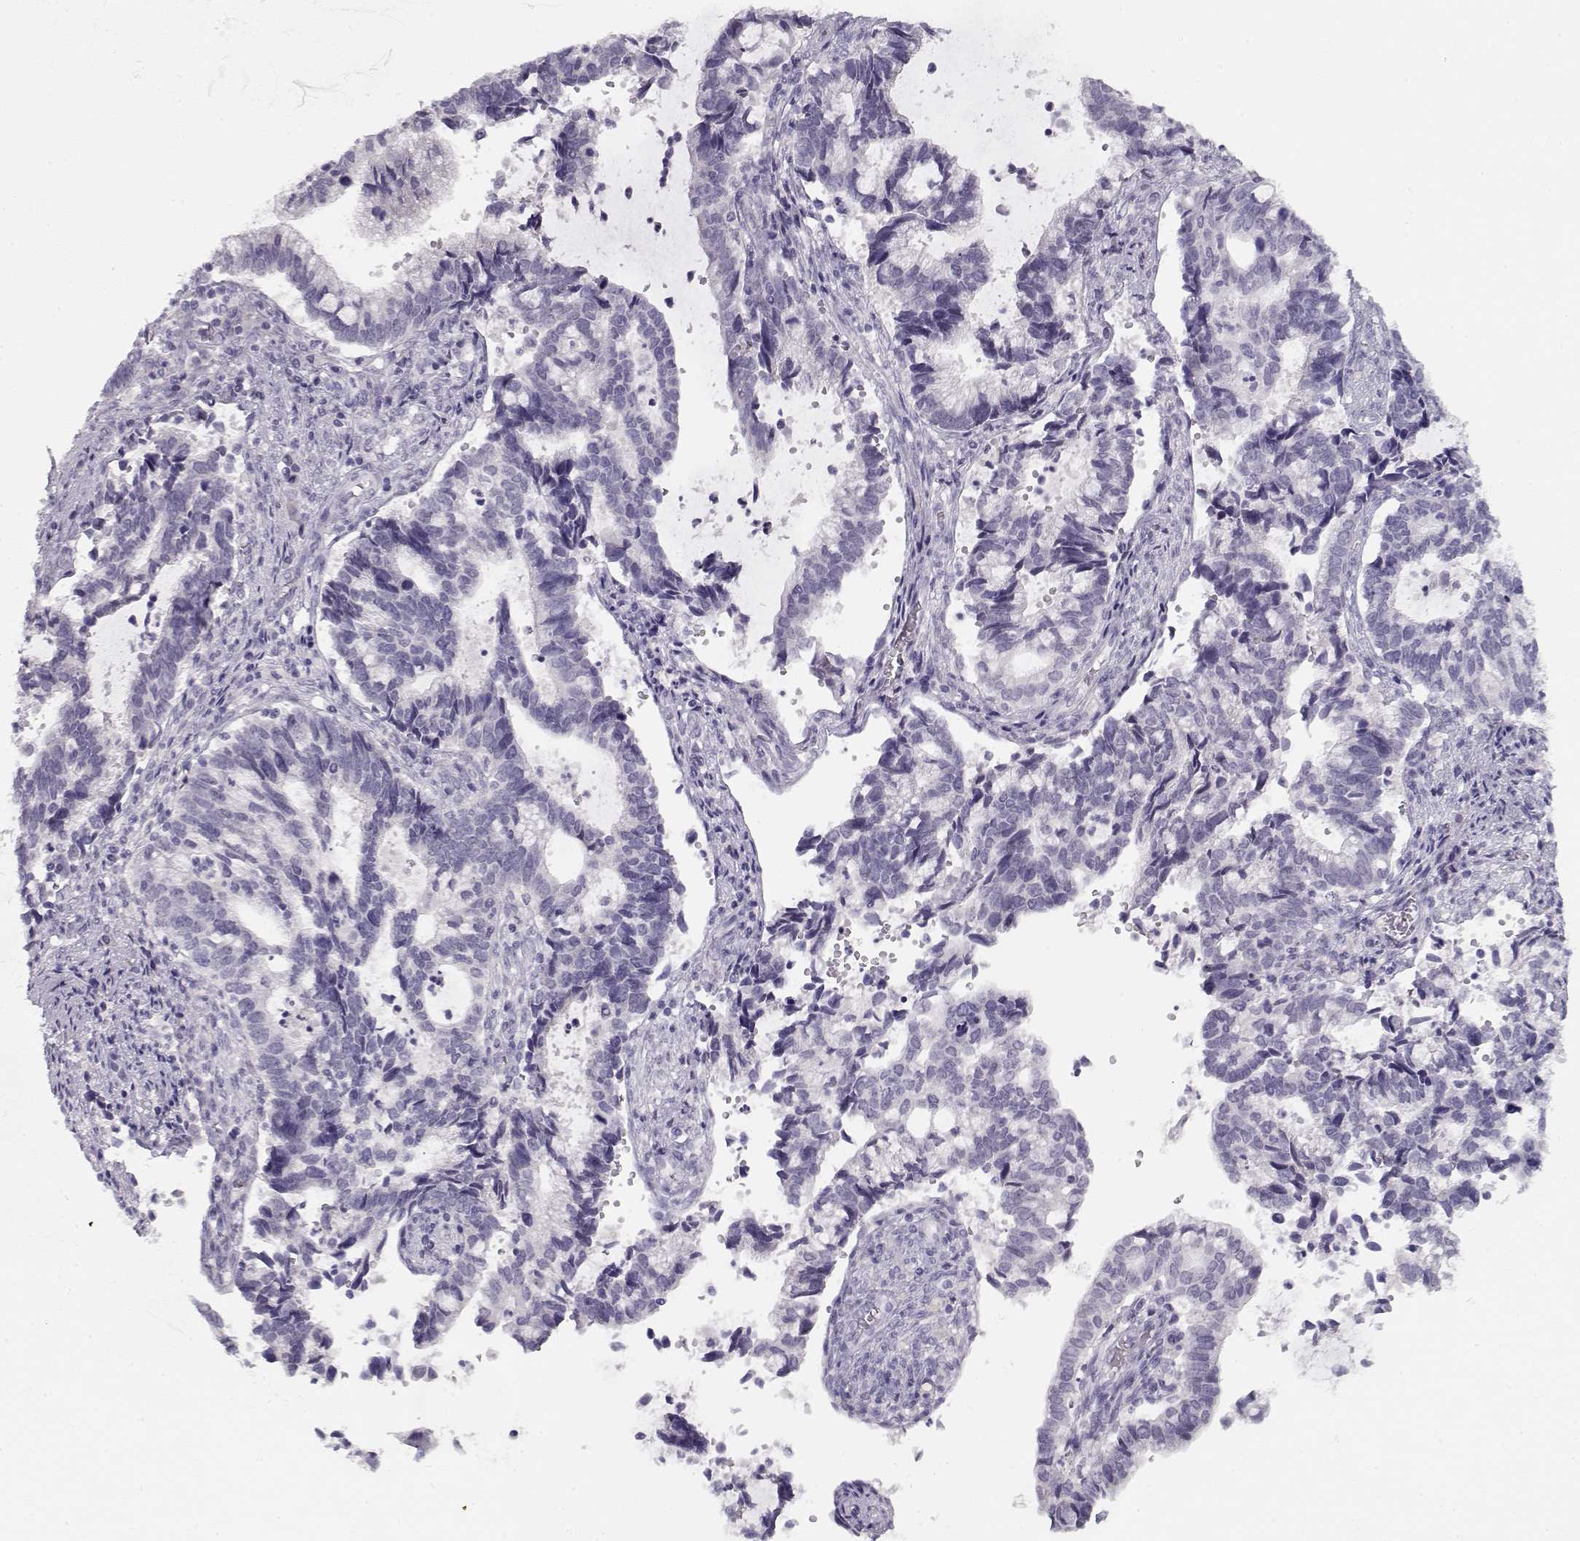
{"staining": {"intensity": "negative", "quantity": "none", "location": "none"}, "tissue": "cervical cancer", "cell_type": "Tumor cells", "image_type": "cancer", "snomed": [{"axis": "morphology", "description": "Adenocarcinoma, NOS"}, {"axis": "topography", "description": "Cervix"}], "caption": "Tumor cells are negative for brown protein staining in cervical cancer.", "gene": "IMPG1", "patient": {"sex": "female", "age": 42}}